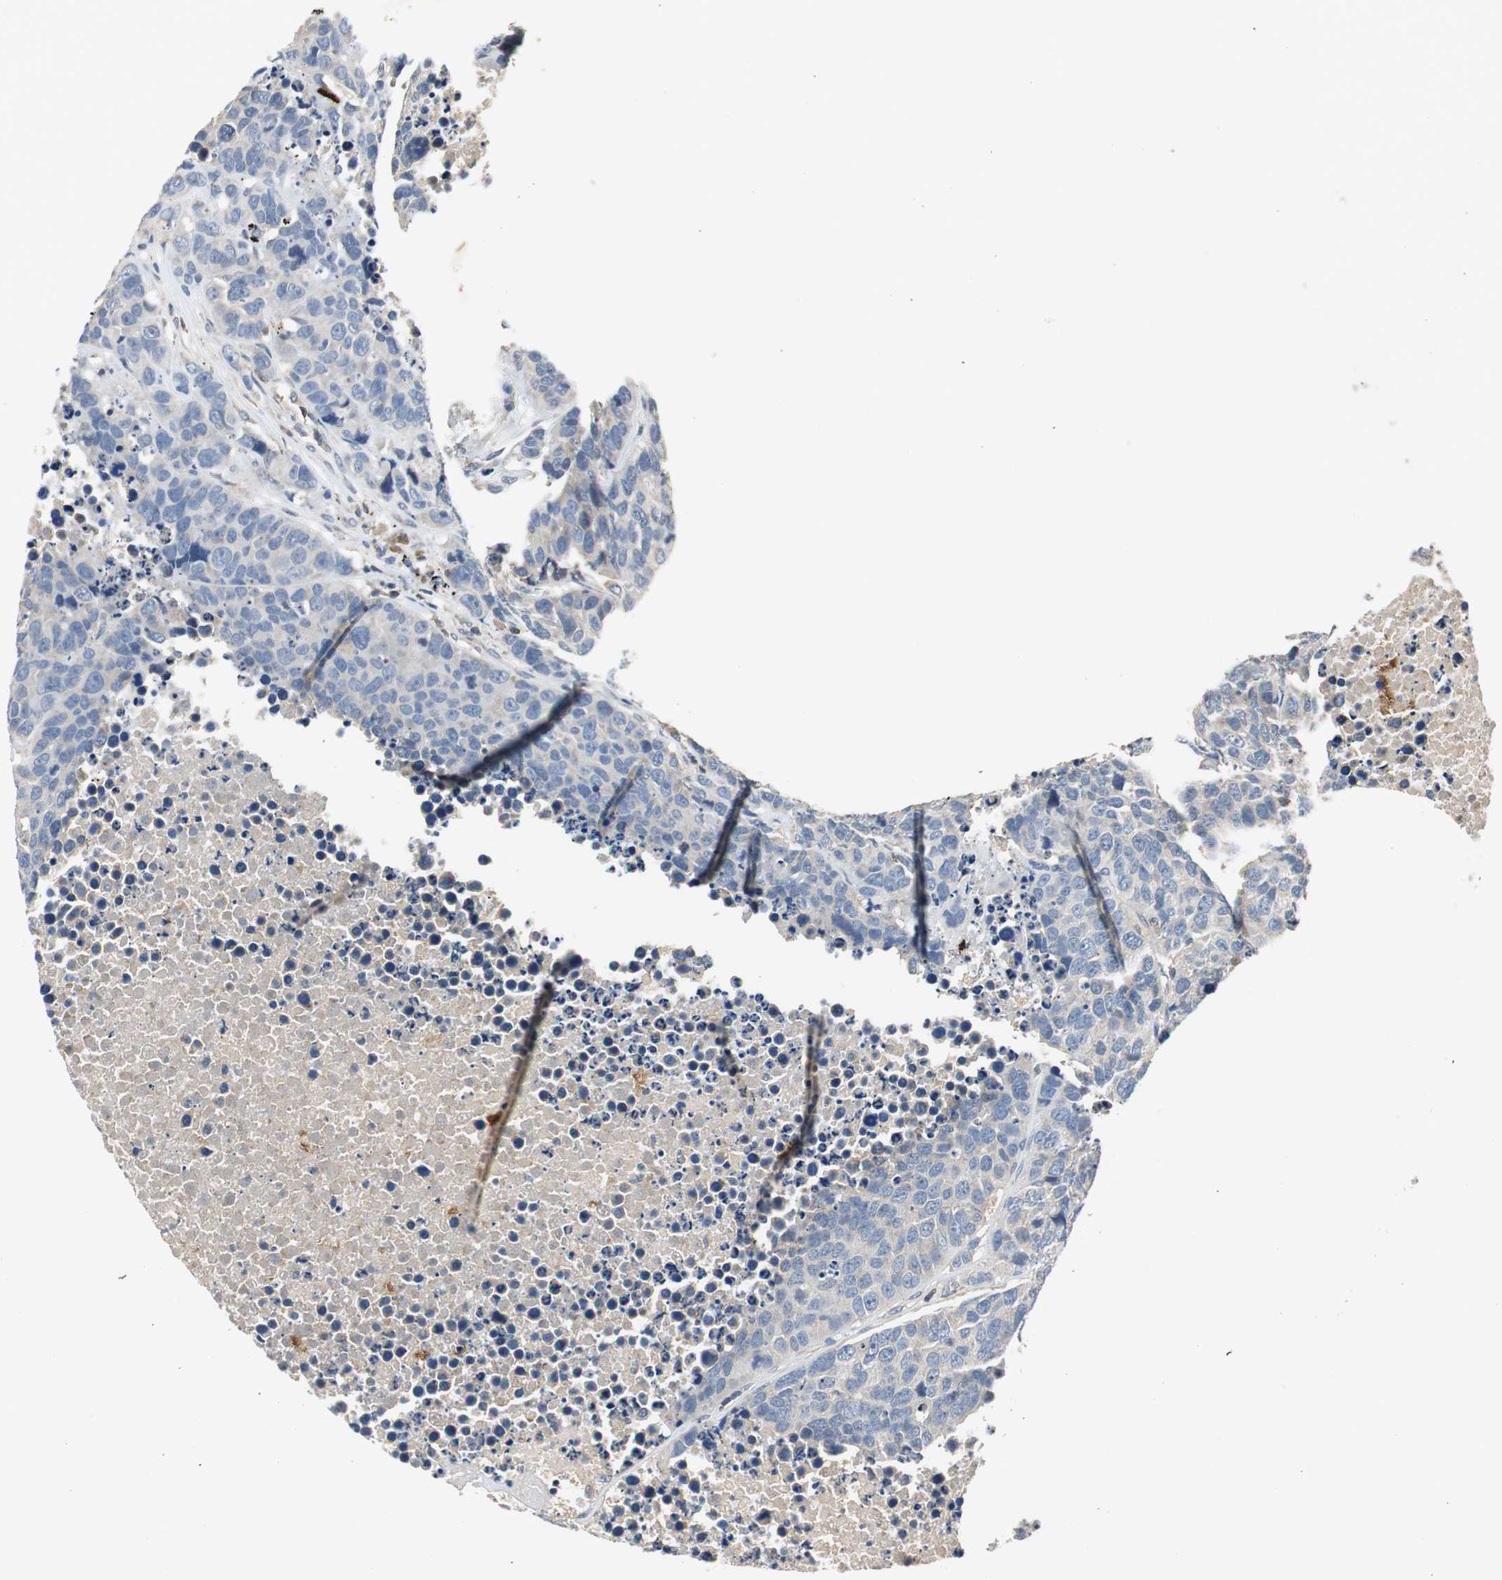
{"staining": {"intensity": "weak", "quantity": "<25%", "location": "cytoplasmic/membranous"}, "tissue": "carcinoid", "cell_type": "Tumor cells", "image_type": "cancer", "snomed": [{"axis": "morphology", "description": "Carcinoid, malignant, NOS"}, {"axis": "topography", "description": "Lung"}], "caption": "Tumor cells show no significant staining in carcinoid.", "gene": "SLC19A2", "patient": {"sex": "male", "age": 60}}